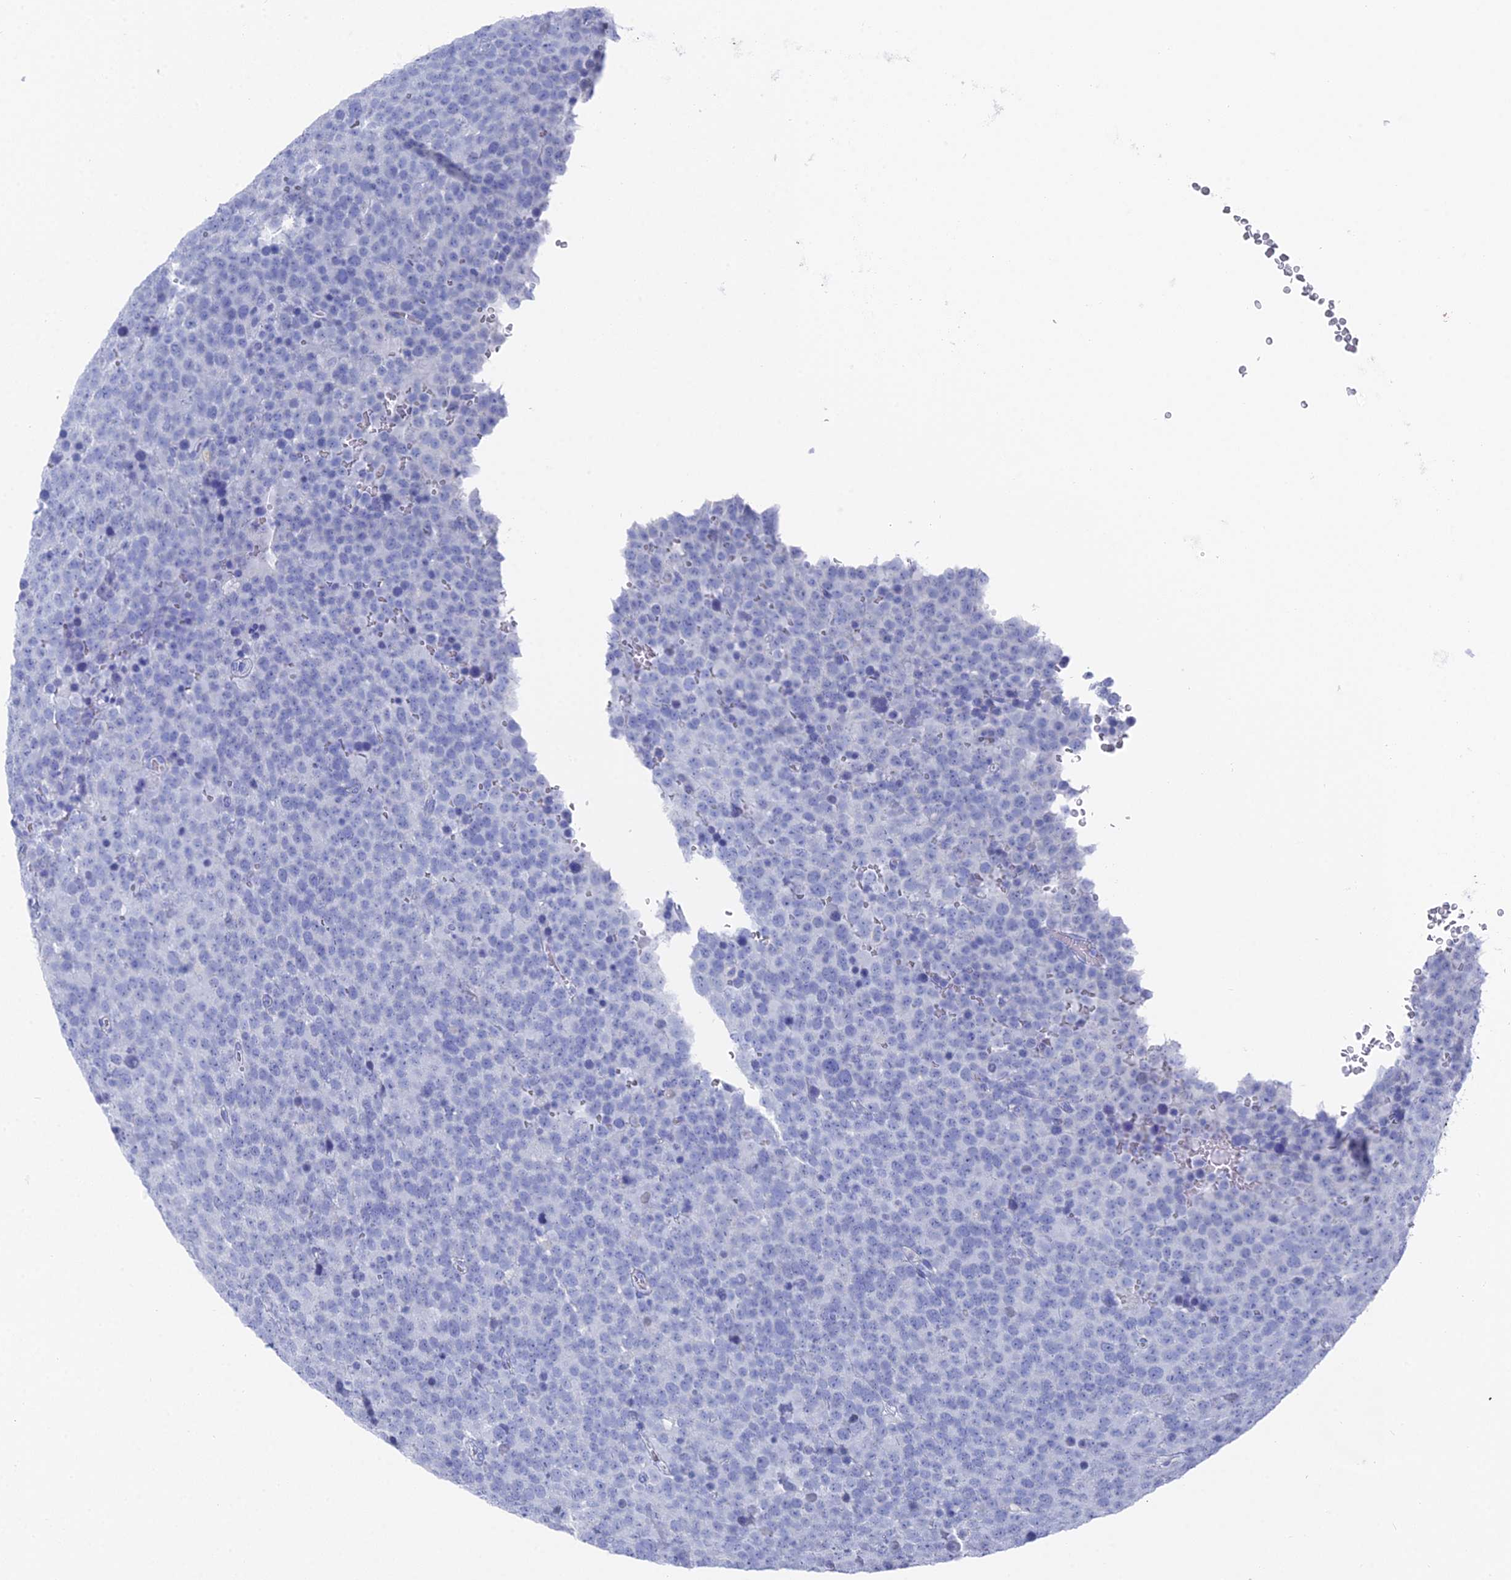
{"staining": {"intensity": "negative", "quantity": "none", "location": "none"}, "tissue": "testis cancer", "cell_type": "Tumor cells", "image_type": "cancer", "snomed": [{"axis": "morphology", "description": "Seminoma, NOS"}, {"axis": "topography", "description": "Testis"}], "caption": "There is no significant positivity in tumor cells of testis seminoma.", "gene": "ENPP3", "patient": {"sex": "male", "age": 71}}